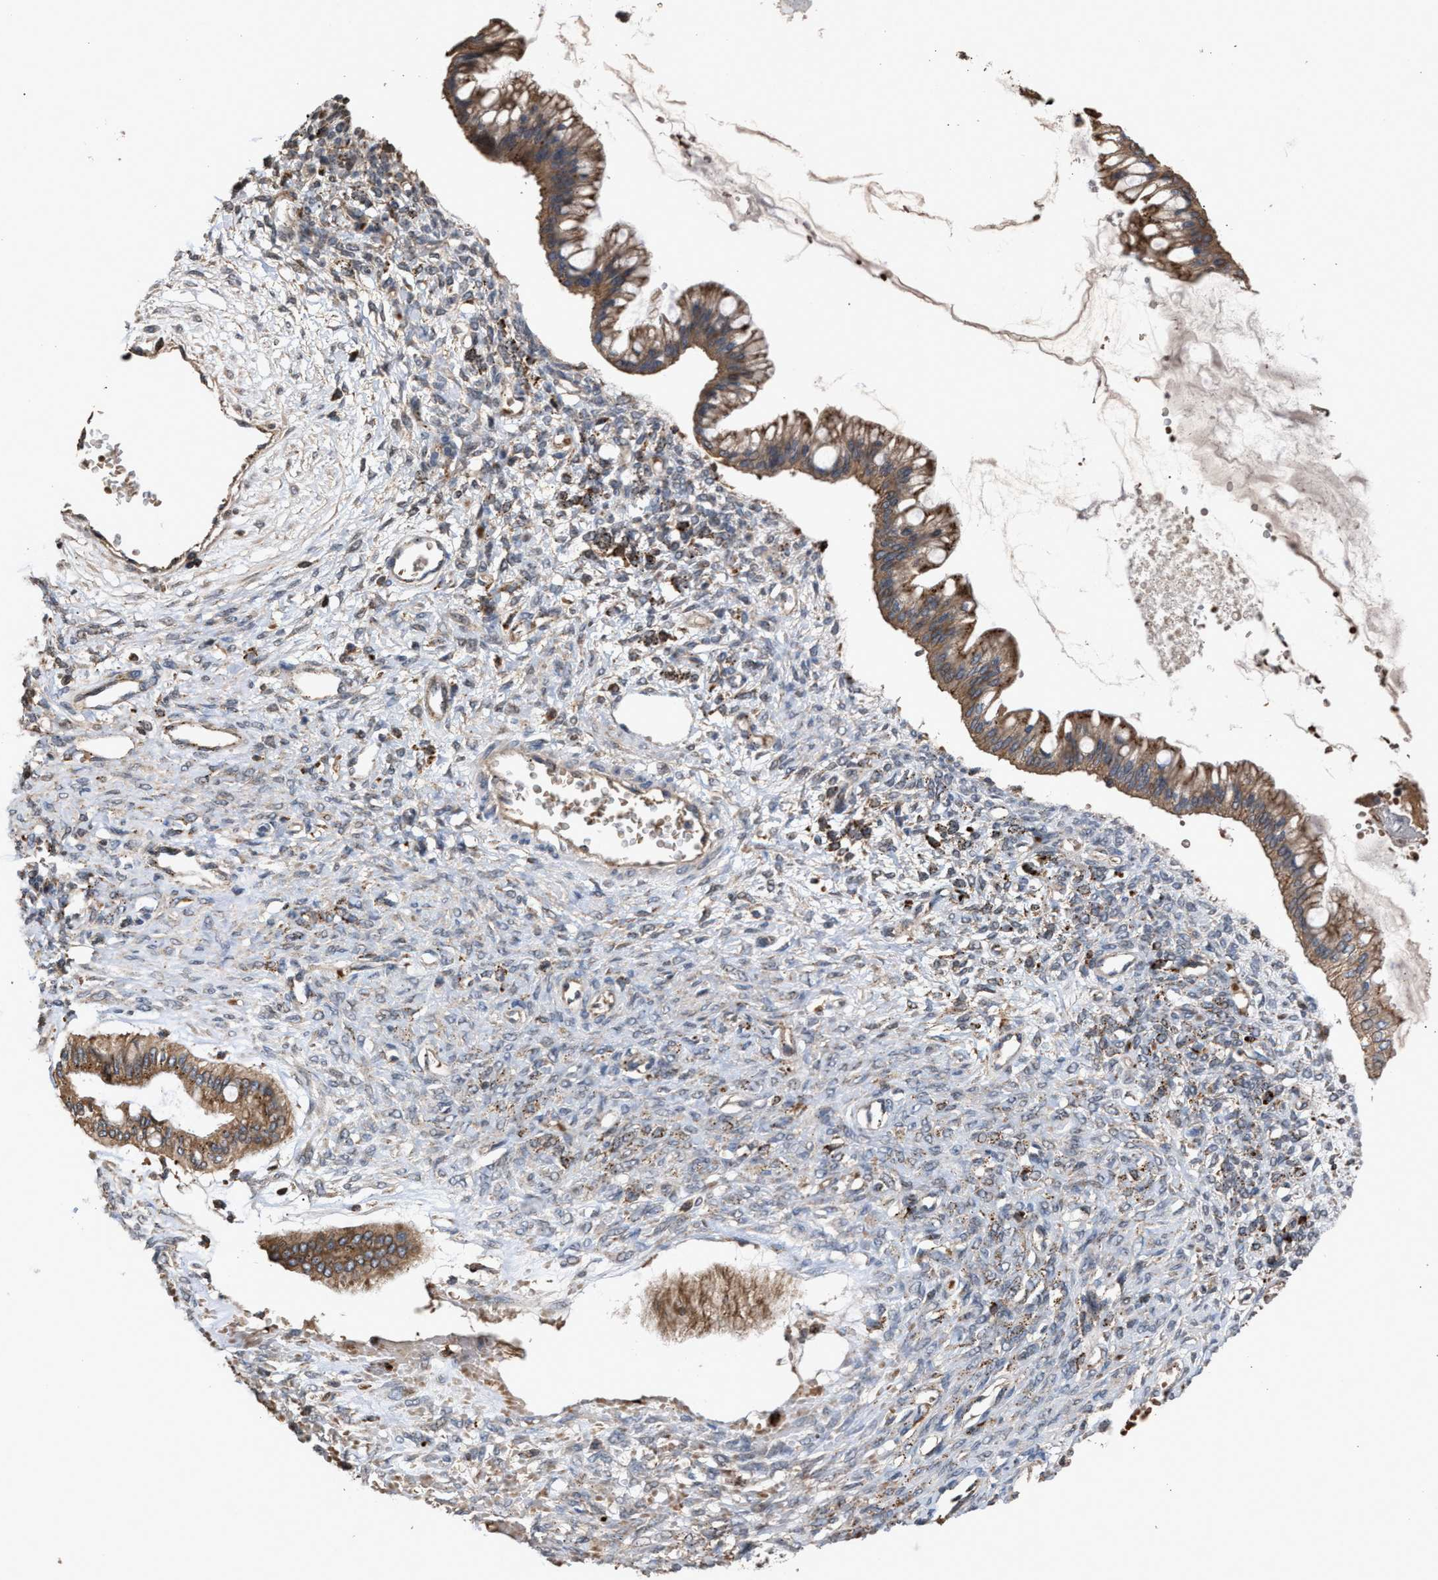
{"staining": {"intensity": "moderate", "quantity": ">75%", "location": "cytoplasmic/membranous"}, "tissue": "ovarian cancer", "cell_type": "Tumor cells", "image_type": "cancer", "snomed": [{"axis": "morphology", "description": "Cystadenocarcinoma, mucinous, NOS"}, {"axis": "topography", "description": "Ovary"}], "caption": "Ovarian cancer (mucinous cystadenocarcinoma) stained for a protein exhibits moderate cytoplasmic/membranous positivity in tumor cells. The staining was performed using DAB, with brown indicating positive protein expression. Nuclei are stained blue with hematoxylin.", "gene": "ELMO3", "patient": {"sex": "female", "age": 73}}